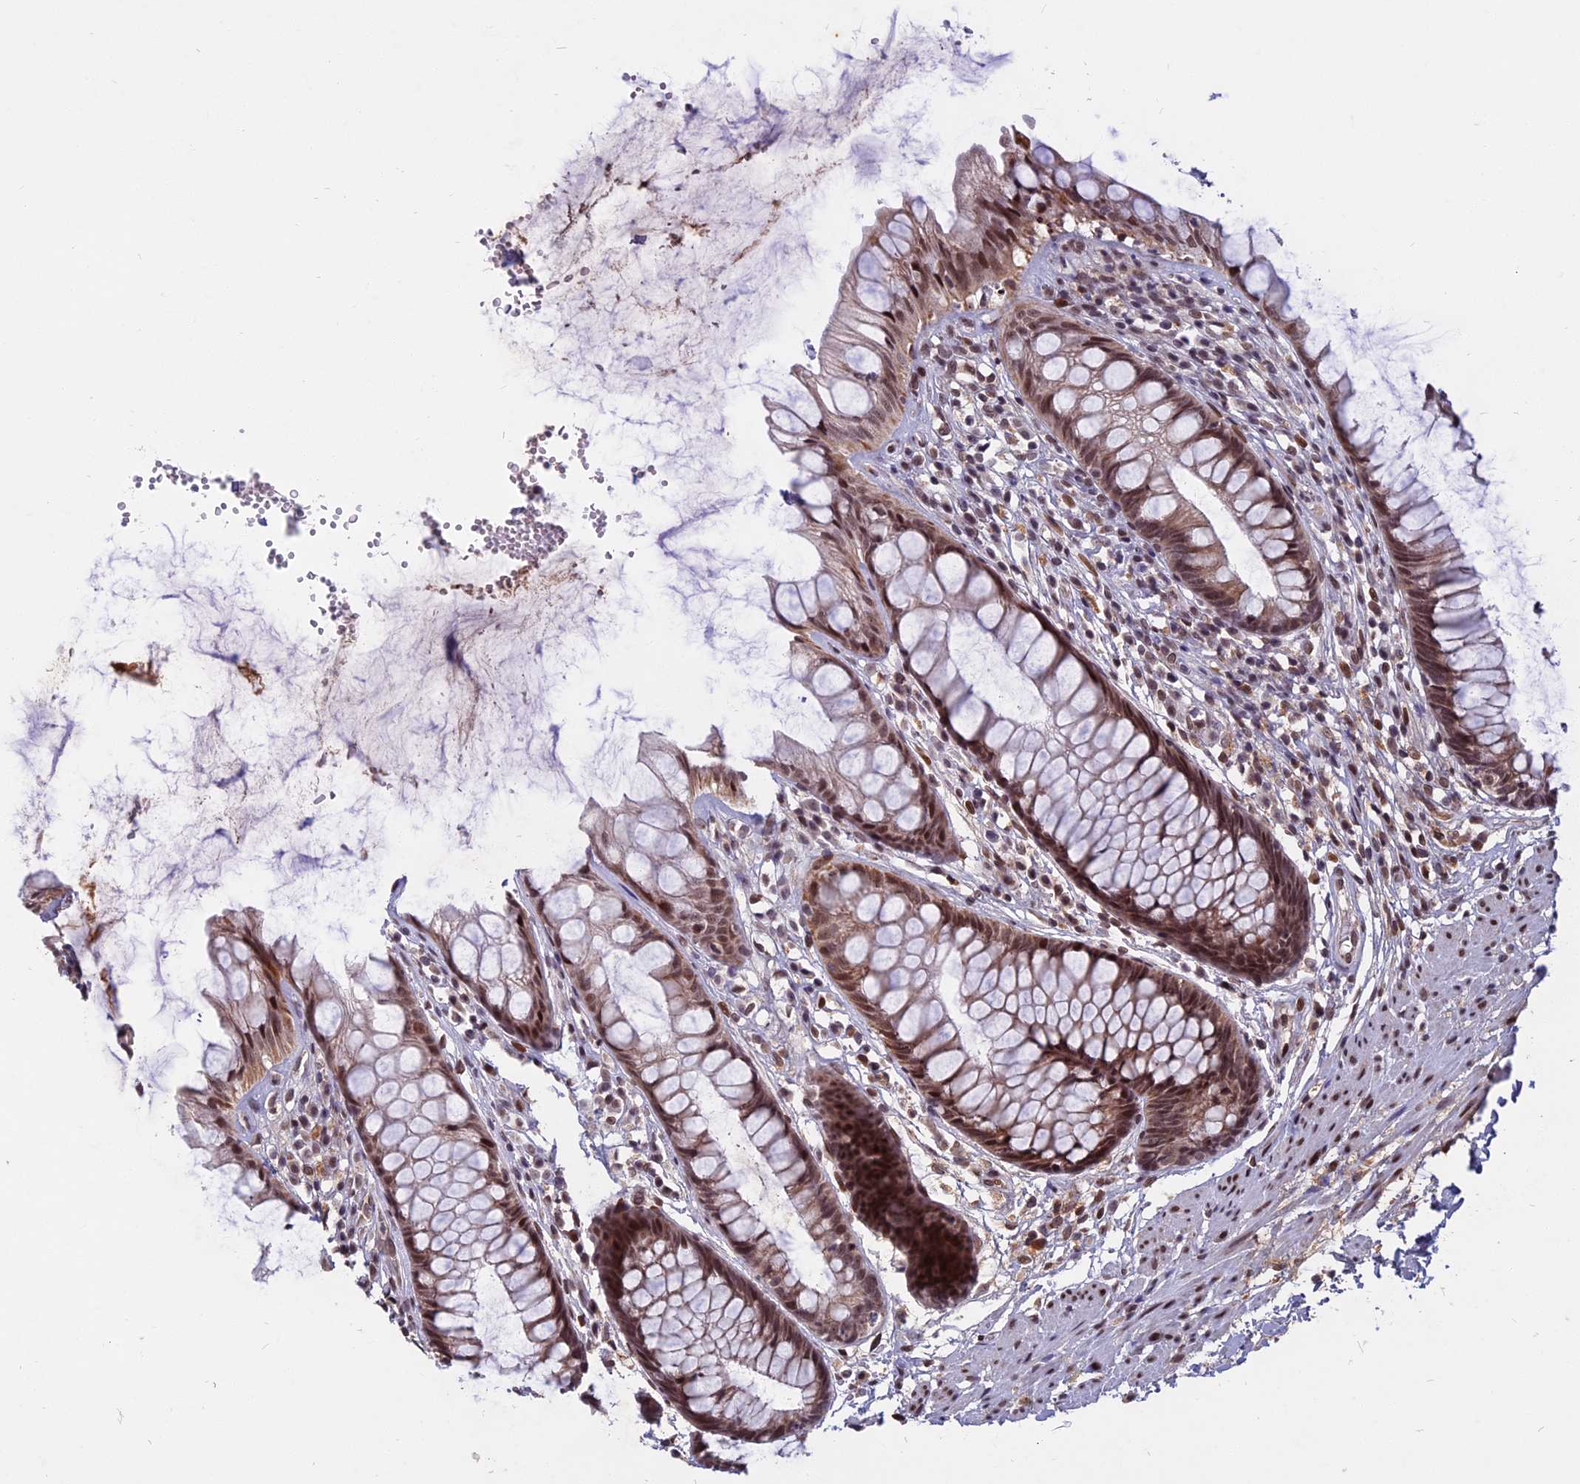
{"staining": {"intensity": "moderate", "quantity": ">75%", "location": "cytoplasmic/membranous,nuclear"}, "tissue": "rectum", "cell_type": "Glandular cells", "image_type": "normal", "snomed": [{"axis": "morphology", "description": "Normal tissue, NOS"}, {"axis": "topography", "description": "Rectum"}], "caption": "High-magnification brightfield microscopy of benign rectum stained with DAB (3,3'-diaminobenzidine) (brown) and counterstained with hematoxylin (blue). glandular cells exhibit moderate cytoplasmic/membranous,nuclear positivity is appreciated in approximately>75% of cells. (Brightfield microscopy of DAB IHC at high magnification).", "gene": "CDC7", "patient": {"sex": "male", "age": 74}}